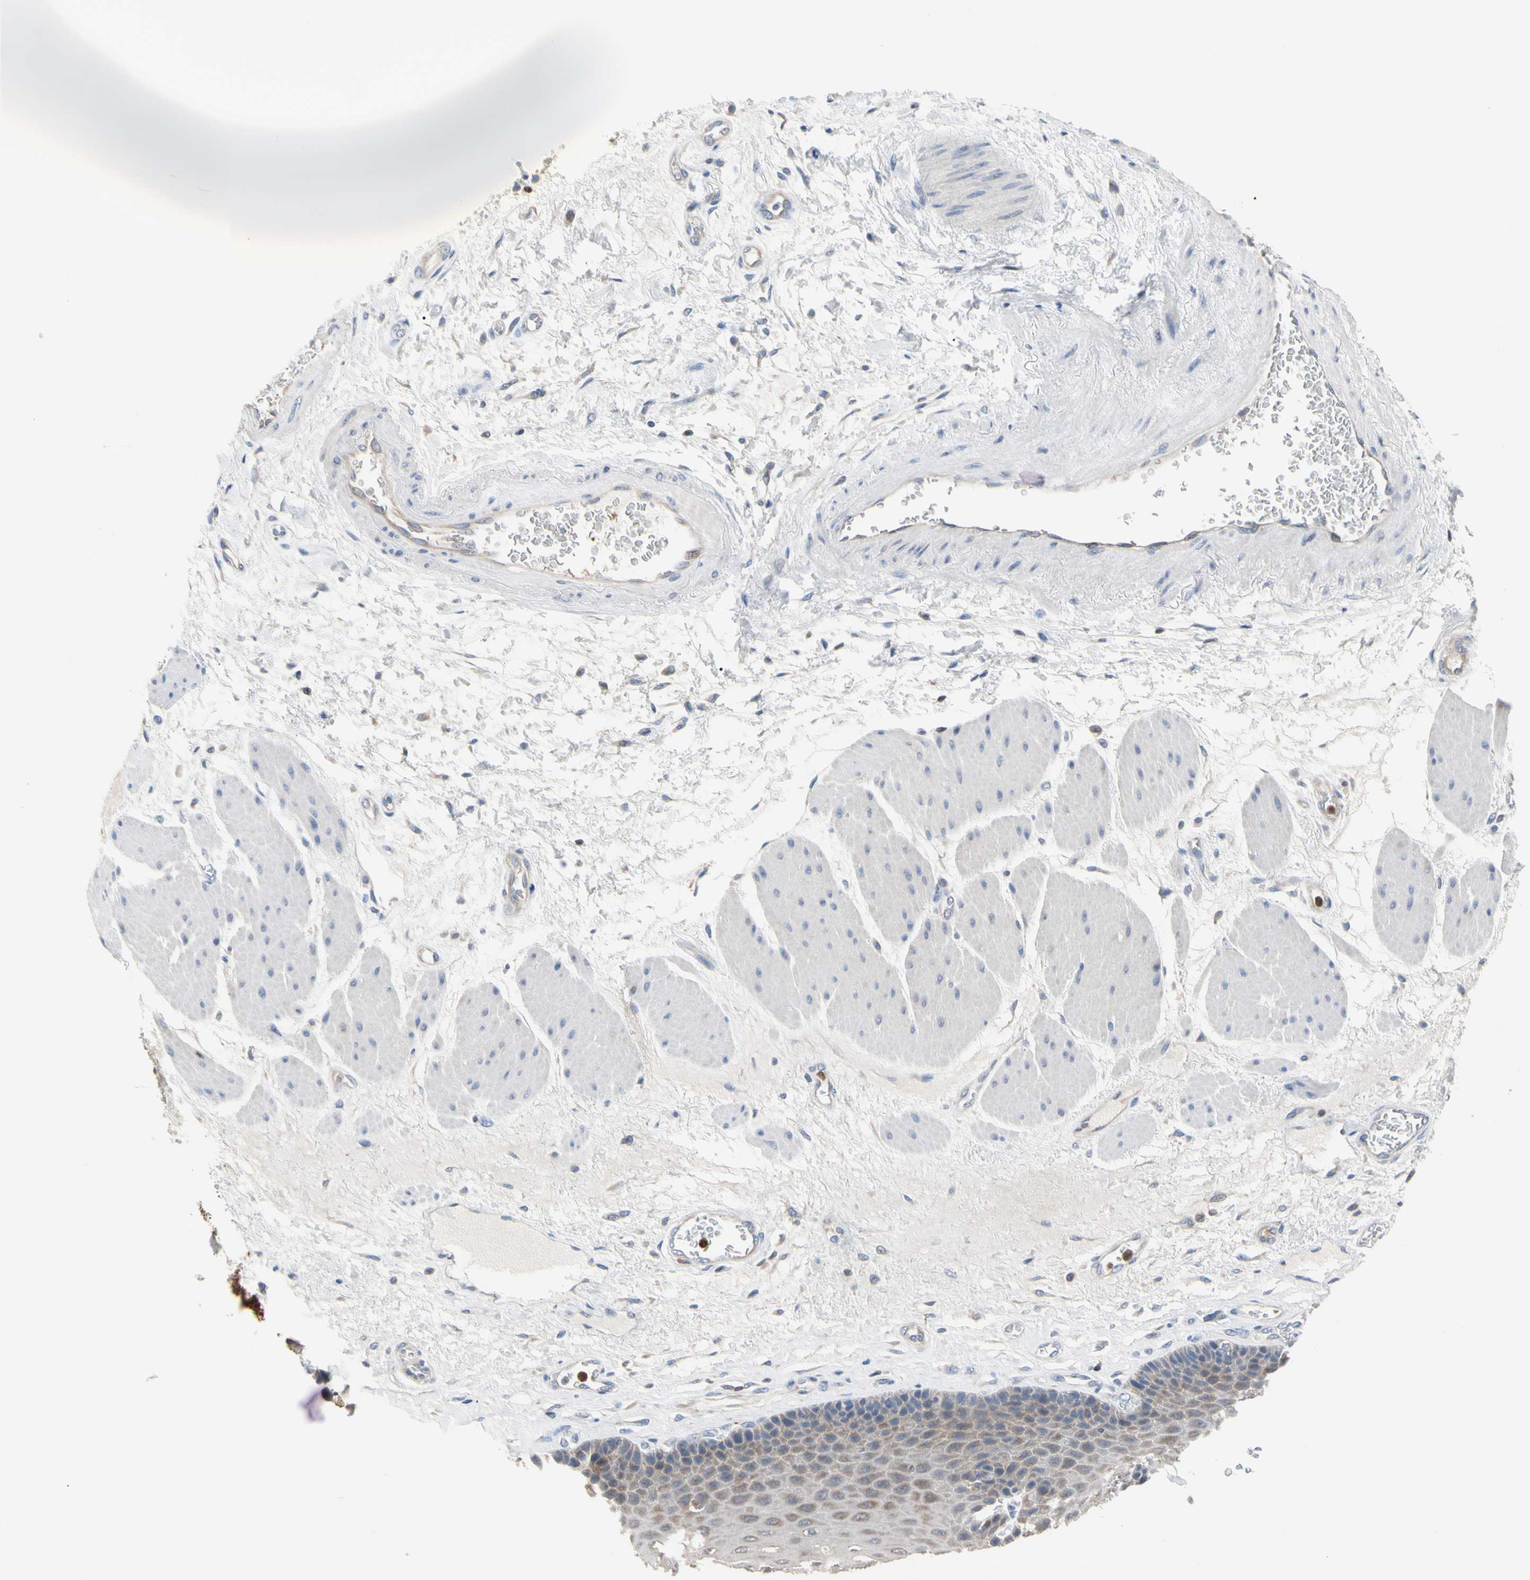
{"staining": {"intensity": "moderate", "quantity": "25%-75%", "location": "cytoplasmic/membranous"}, "tissue": "esophagus", "cell_type": "Squamous epithelial cells", "image_type": "normal", "snomed": [{"axis": "morphology", "description": "Normal tissue, NOS"}, {"axis": "topography", "description": "Esophagus"}], "caption": "Human esophagus stained with a brown dye shows moderate cytoplasmic/membranous positive expression in about 25%-75% of squamous epithelial cells.", "gene": "MCL1", "patient": {"sex": "female", "age": 72}}